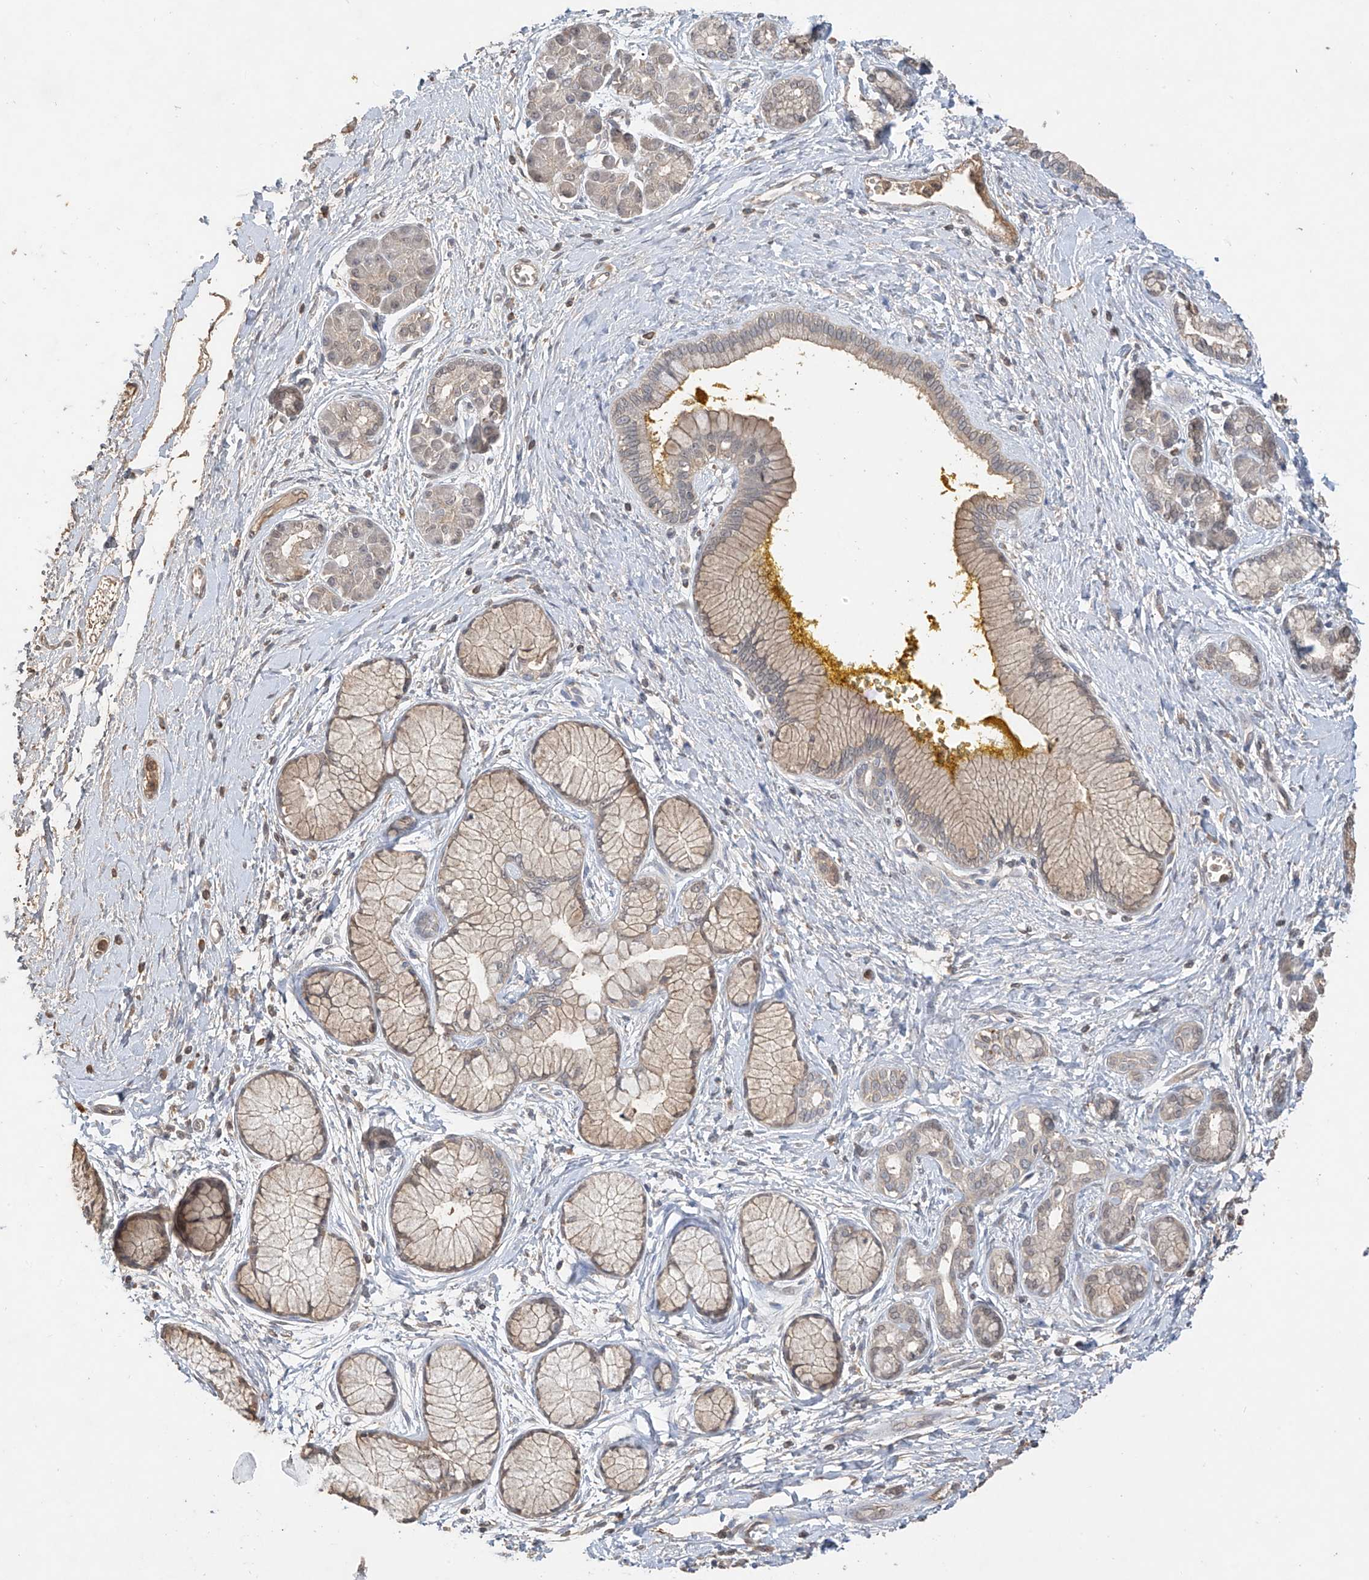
{"staining": {"intensity": "negative", "quantity": "none", "location": "none"}, "tissue": "pancreatic cancer", "cell_type": "Tumor cells", "image_type": "cancer", "snomed": [{"axis": "morphology", "description": "Adenocarcinoma, NOS"}, {"axis": "topography", "description": "Pancreas"}], "caption": "A high-resolution micrograph shows immunohistochemistry staining of pancreatic cancer (adenocarcinoma), which demonstrates no significant expression in tumor cells.", "gene": "CACNA2D4", "patient": {"sex": "male", "age": 58}}